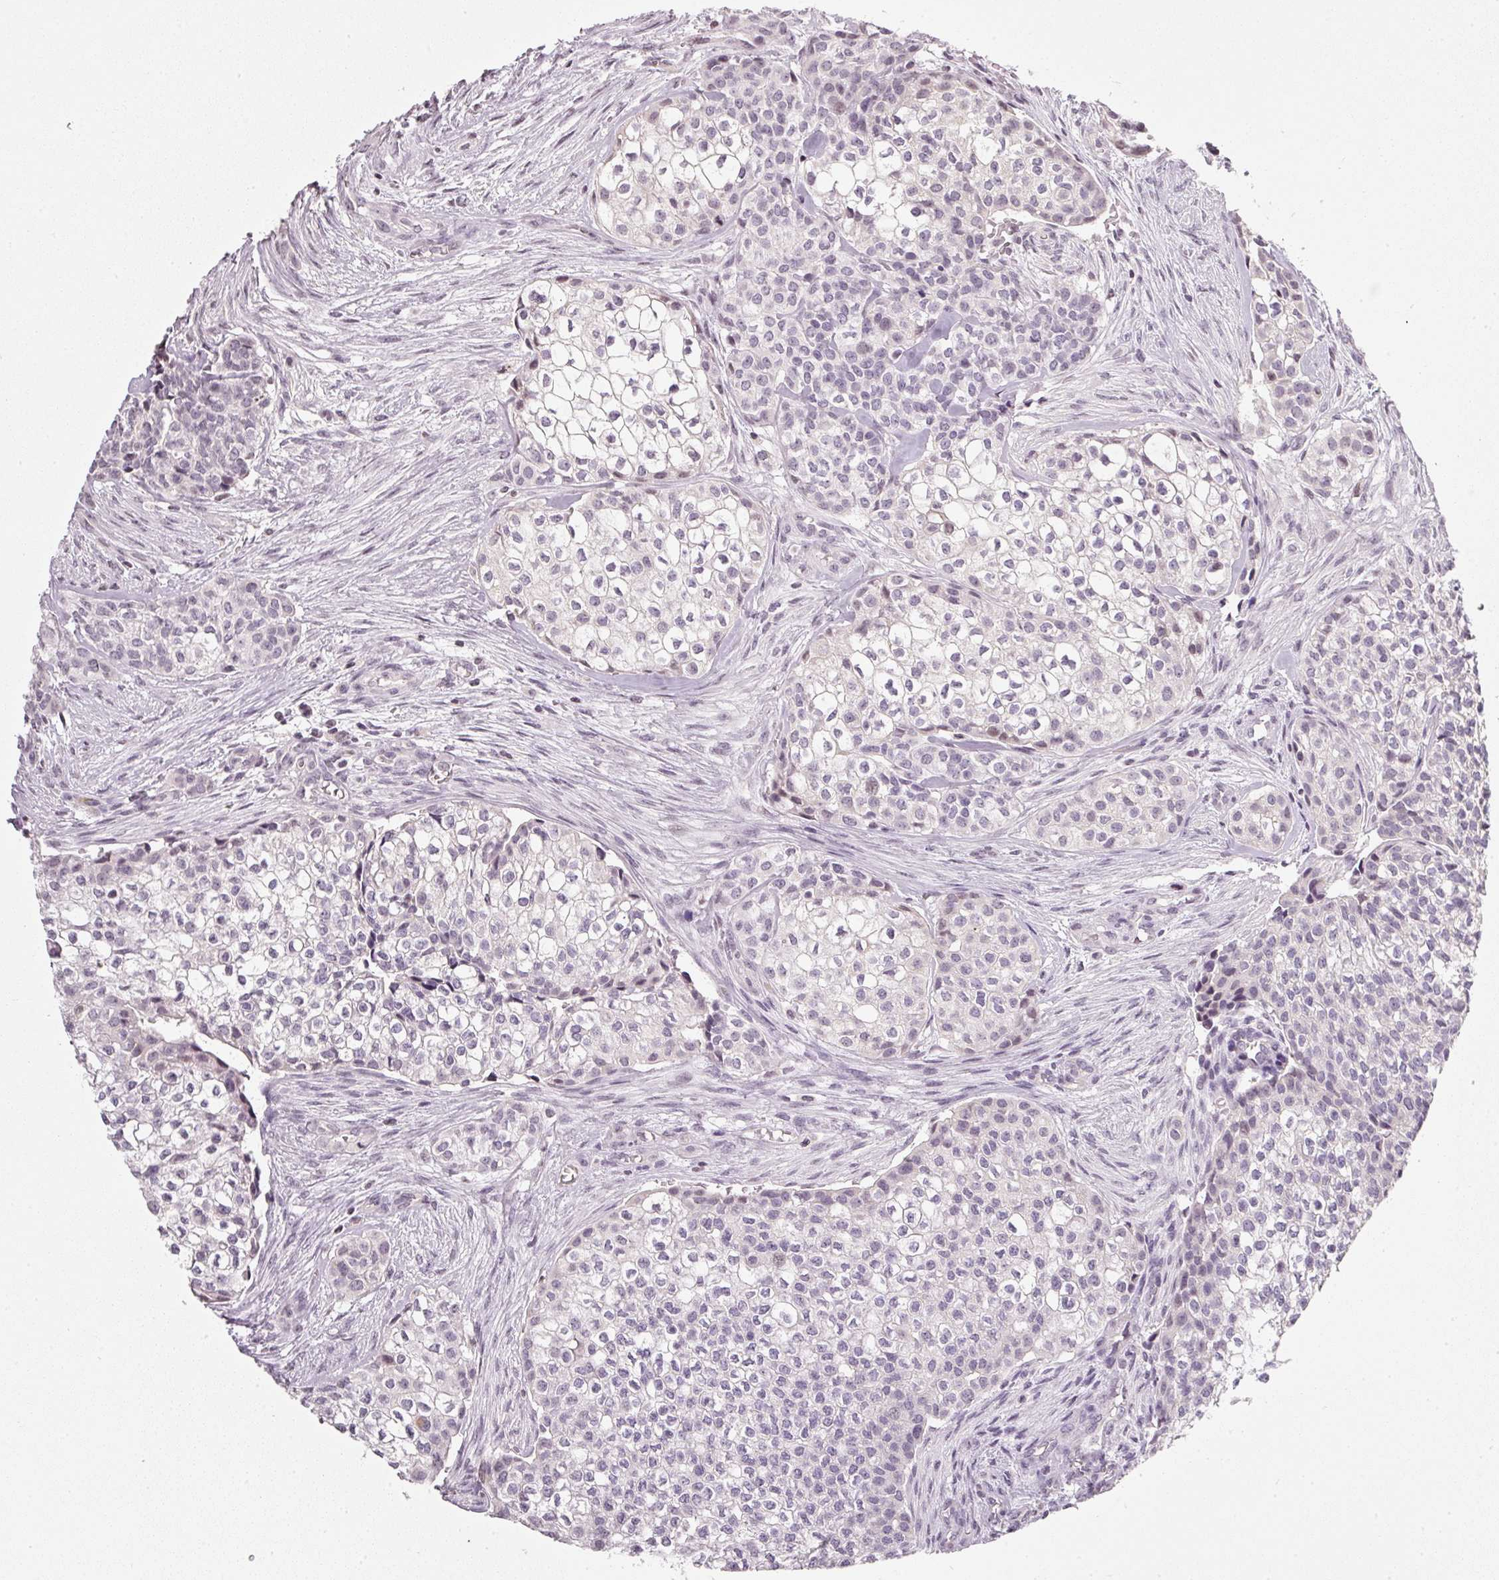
{"staining": {"intensity": "weak", "quantity": "<25%", "location": "nuclear"}, "tissue": "head and neck cancer", "cell_type": "Tumor cells", "image_type": "cancer", "snomed": [{"axis": "morphology", "description": "Adenocarcinoma, NOS"}, {"axis": "topography", "description": "Head-Neck"}], "caption": "DAB (3,3'-diaminobenzidine) immunohistochemical staining of human head and neck adenocarcinoma reveals no significant expression in tumor cells.", "gene": "NRDE2", "patient": {"sex": "male", "age": 81}}